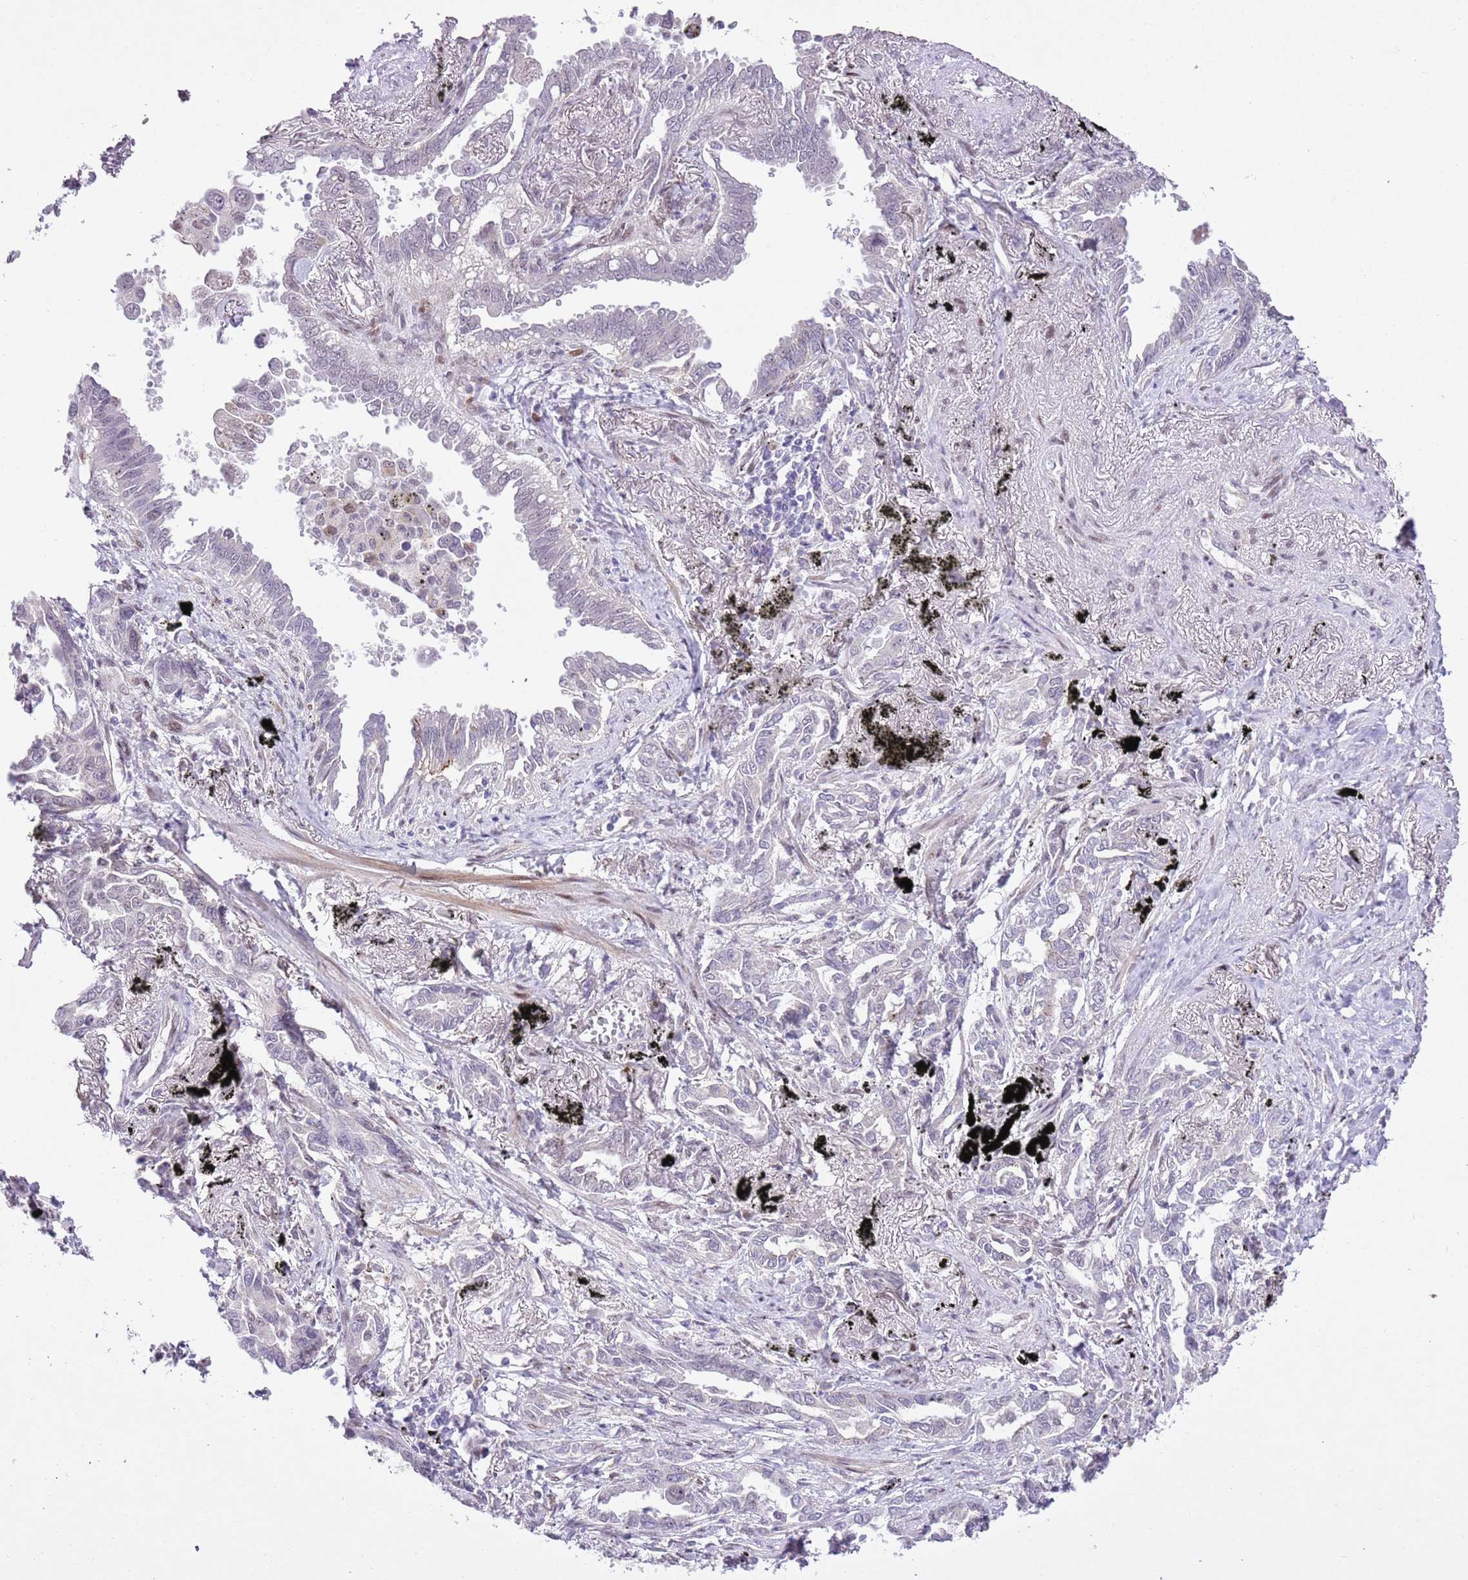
{"staining": {"intensity": "negative", "quantity": "none", "location": "none"}, "tissue": "lung cancer", "cell_type": "Tumor cells", "image_type": "cancer", "snomed": [{"axis": "morphology", "description": "Adenocarcinoma, NOS"}, {"axis": "topography", "description": "Lung"}], "caption": "Tumor cells are negative for brown protein staining in adenocarcinoma (lung).", "gene": "NACC2", "patient": {"sex": "male", "age": 67}}